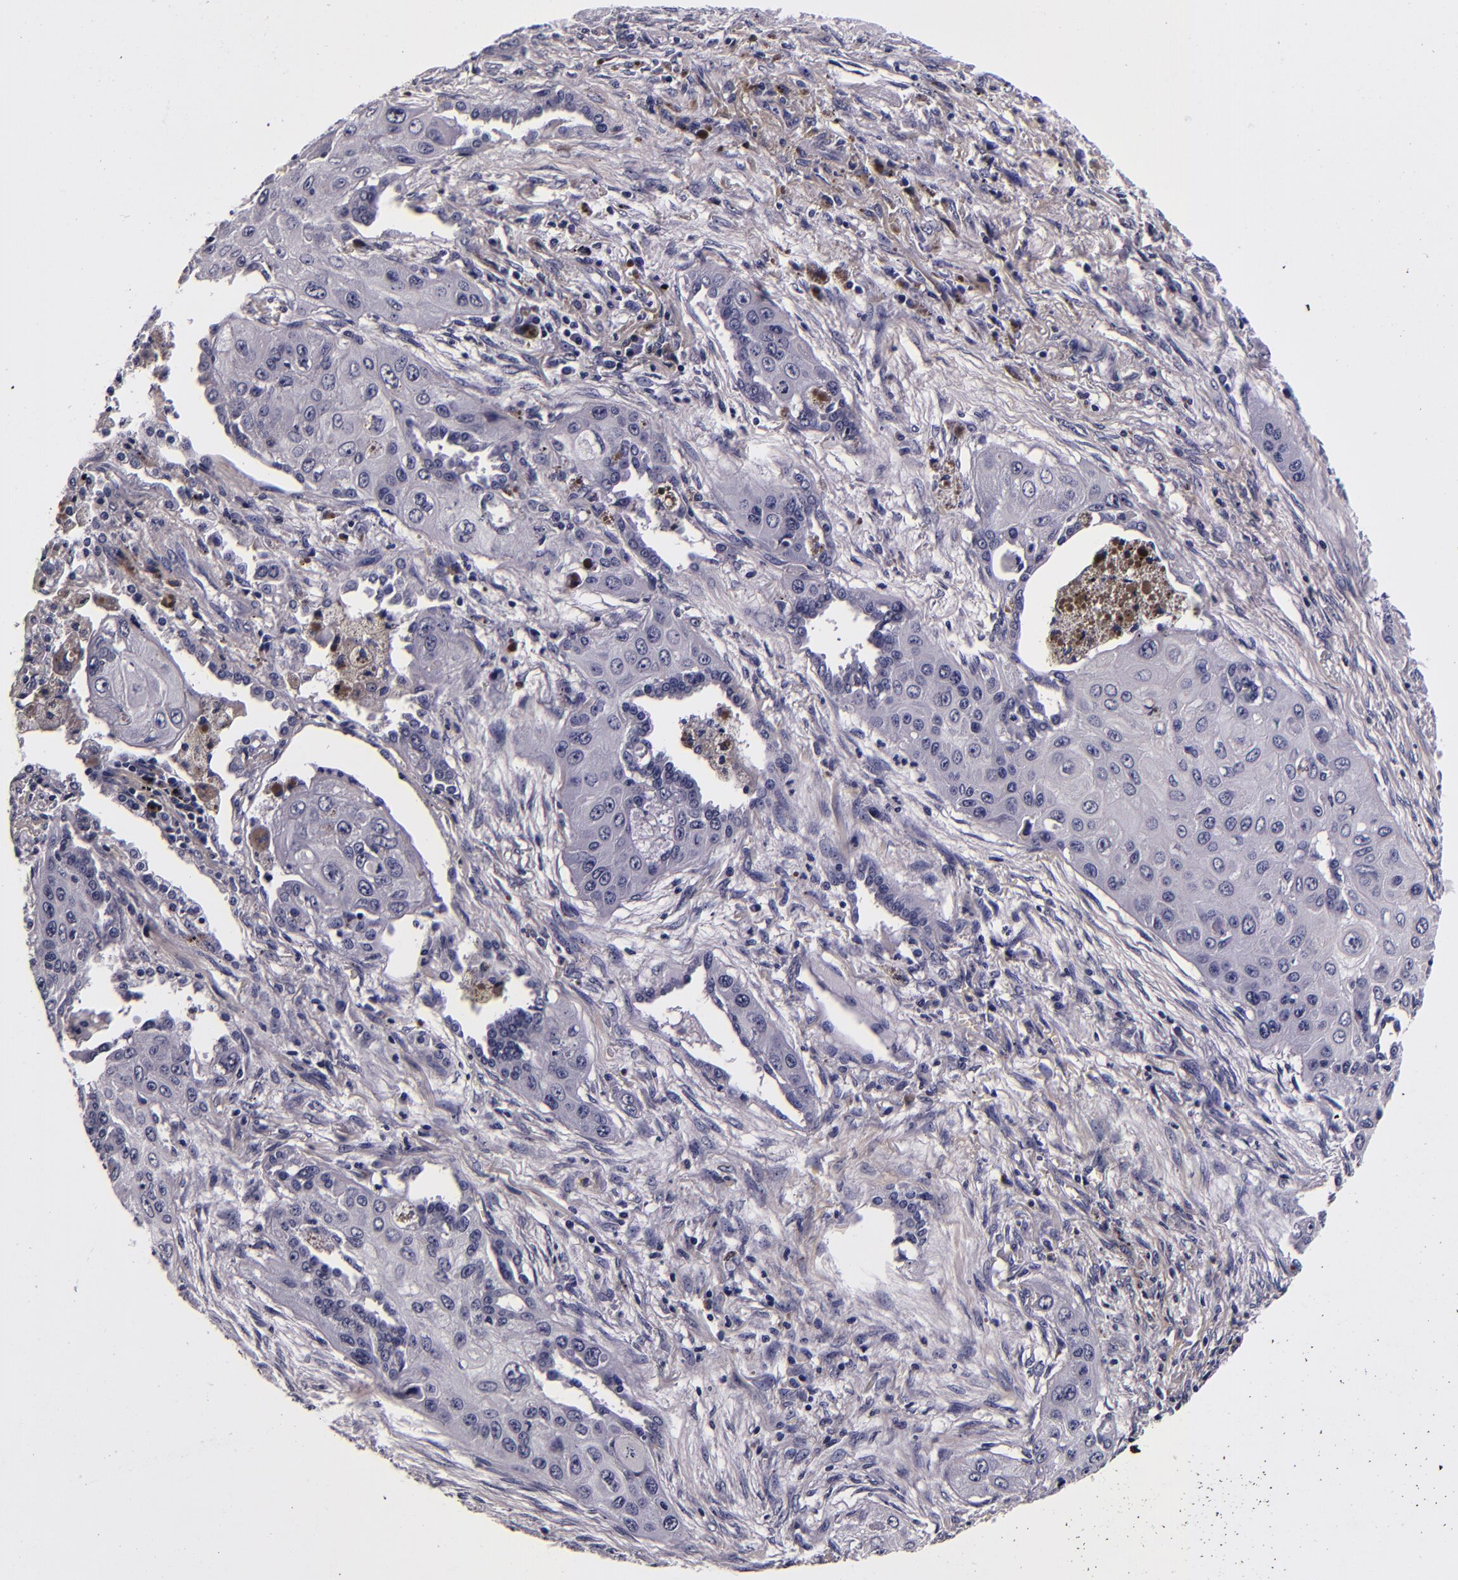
{"staining": {"intensity": "negative", "quantity": "none", "location": "none"}, "tissue": "lung cancer", "cell_type": "Tumor cells", "image_type": "cancer", "snomed": [{"axis": "morphology", "description": "Squamous cell carcinoma, NOS"}, {"axis": "topography", "description": "Lung"}], "caption": "IHC image of human lung cancer (squamous cell carcinoma) stained for a protein (brown), which shows no expression in tumor cells.", "gene": "FBN1", "patient": {"sex": "male", "age": 71}}